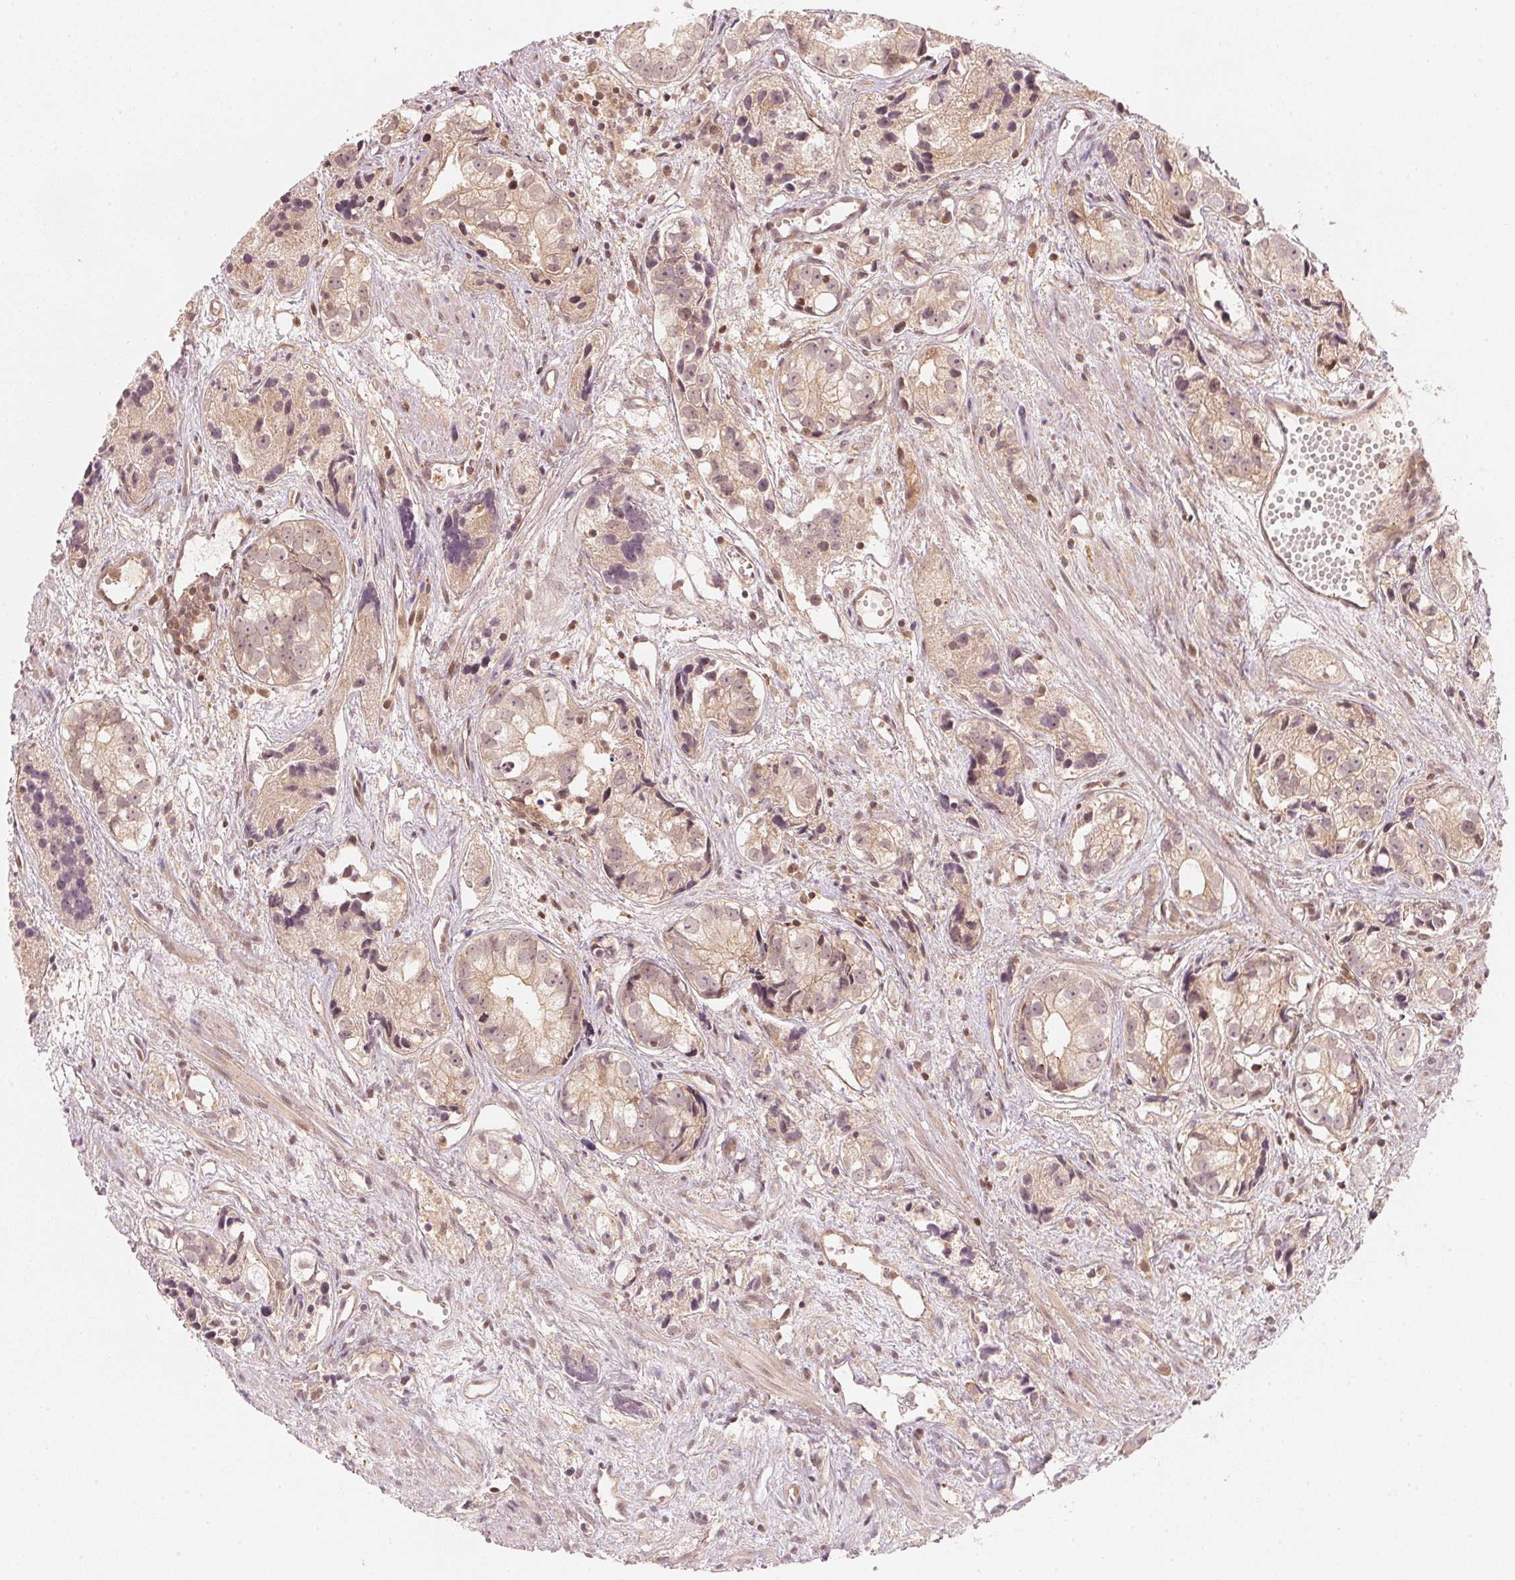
{"staining": {"intensity": "weak", "quantity": "25%-75%", "location": "cytoplasmic/membranous"}, "tissue": "prostate cancer", "cell_type": "Tumor cells", "image_type": "cancer", "snomed": [{"axis": "morphology", "description": "Adenocarcinoma, High grade"}, {"axis": "topography", "description": "Prostate"}], "caption": "Protein staining demonstrates weak cytoplasmic/membranous staining in approximately 25%-75% of tumor cells in high-grade adenocarcinoma (prostate).", "gene": "PRKN", "patient": {"sex": "male", "age": 68}}